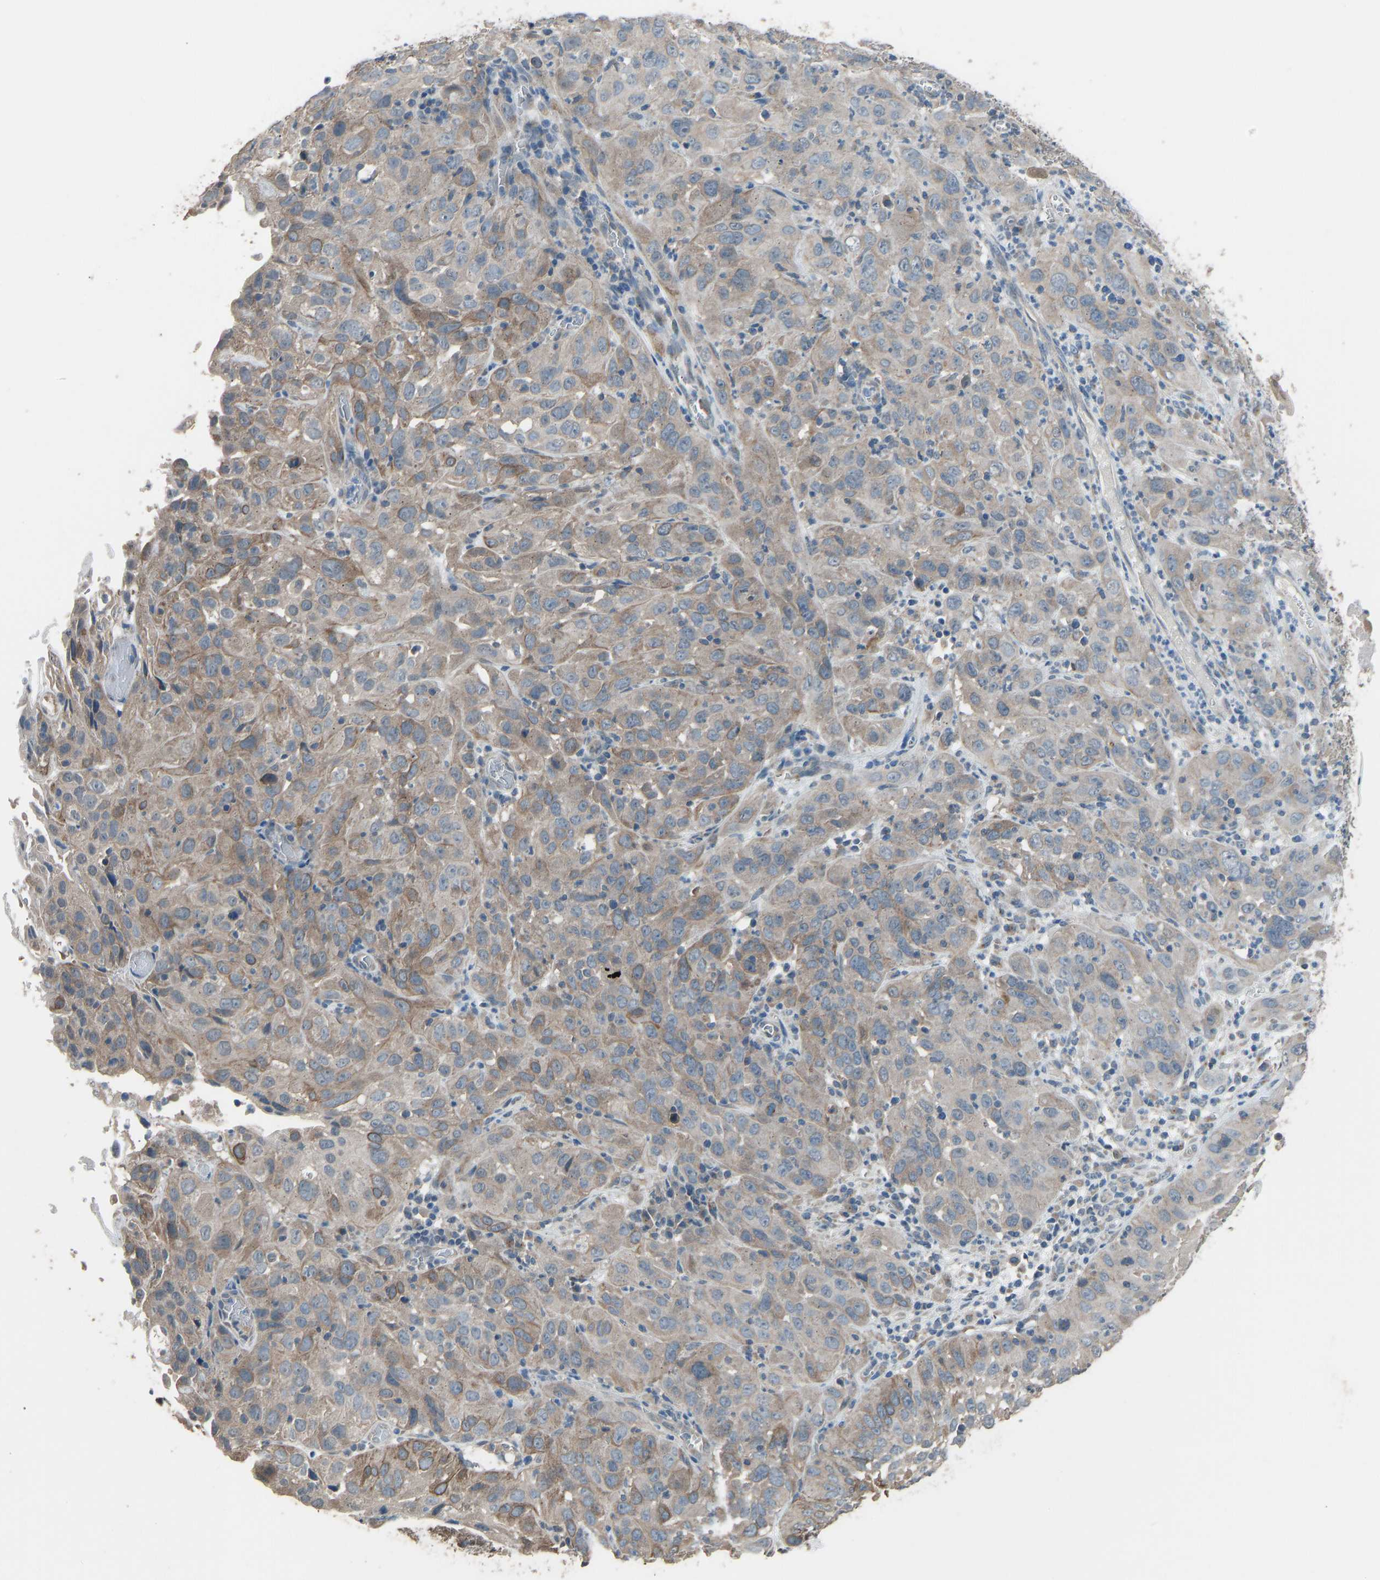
{"staining": {"intensity": "weak", "quantity": ">75%", "location": "cytoplasmic/membranous"}, "tissue": "cervical cancer", "cell_type": "Tumor cells", "image_type": "cancer", "snomed": [{"axis": "morphology", "description": "Squamous cell carcinoma, NOS"}, {"axis": "topography", "description": "Cervix"}], "caption": "IHC staining of cervical cancer, which shows low levels of weak cytoplasmic/membranous positivity in approximately >75% of tumor cells indicating weak cytoplasmic/membranous protein staining. The staining was performed using DAB (3,3'-diaminobenzidine) (brown) for protein detection and nuclei were counterstained in hematoxylin (blue).", "gene": "SLC43A1", "patient": {"sex": "female", "age": 32}}